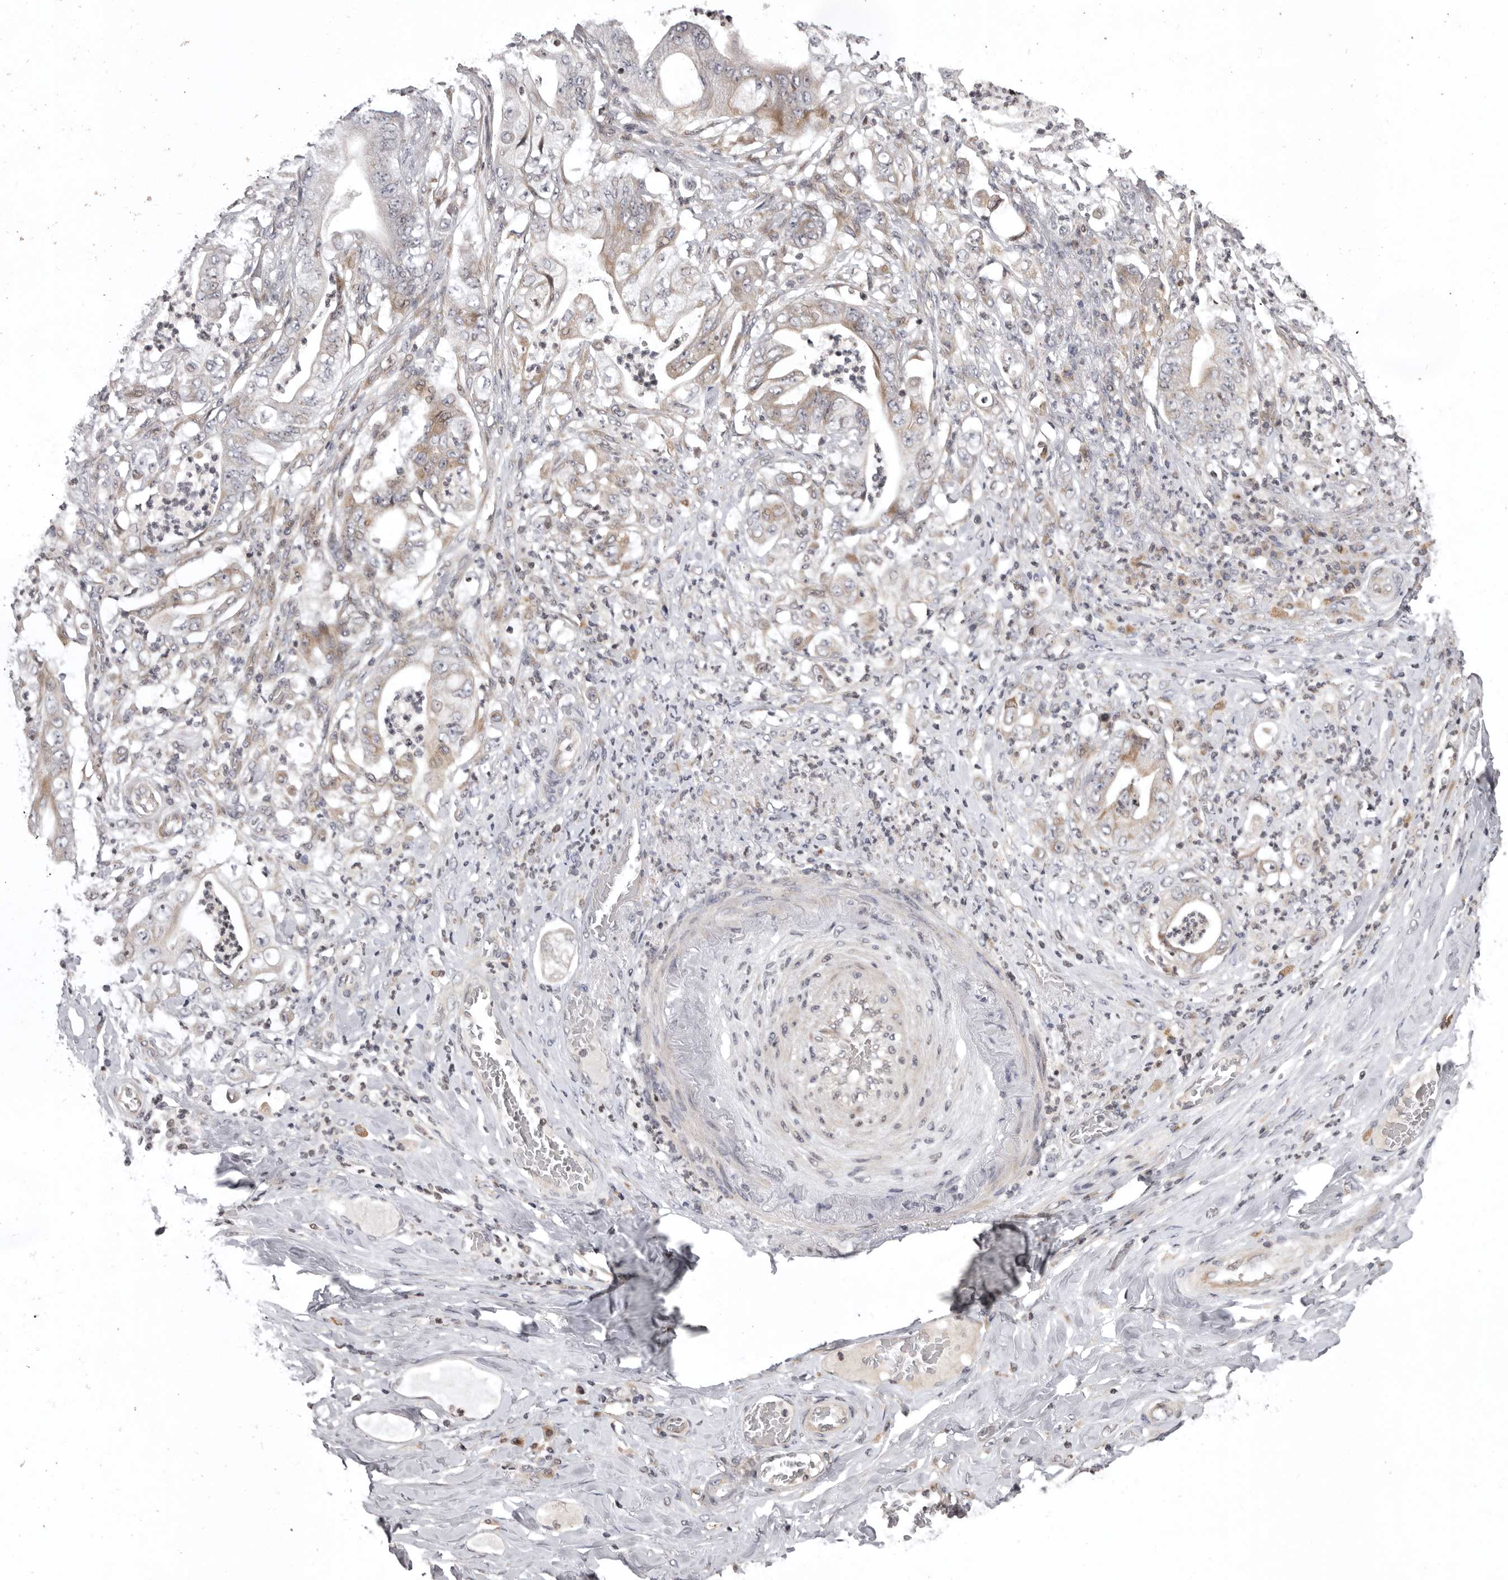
{"staining": {"intensity": "moderate", "quantity": ">75%", "location": "cytoplasmic/membranous,nuclear"}, "tissue": "stomach cancer", "cell_type": "Tumor cells", "image_type": "cancer", "snomed": [{"axis": "morphology", "description": "Adenocarcinoma, NOS"}, {"axis": "topography", "description": "Stomach"}], "caption": "This photomicrograph displays adenocarcinoma (stomach) stained with IHC to label a protein in brown. The cytoplasmic/membranous and nuclear of tumor cells show moderate positivity for the protein. Nuclei are counter-stained blue.", "gene": "AZIN1", "patient": {"sex": "female", "age": 73}}